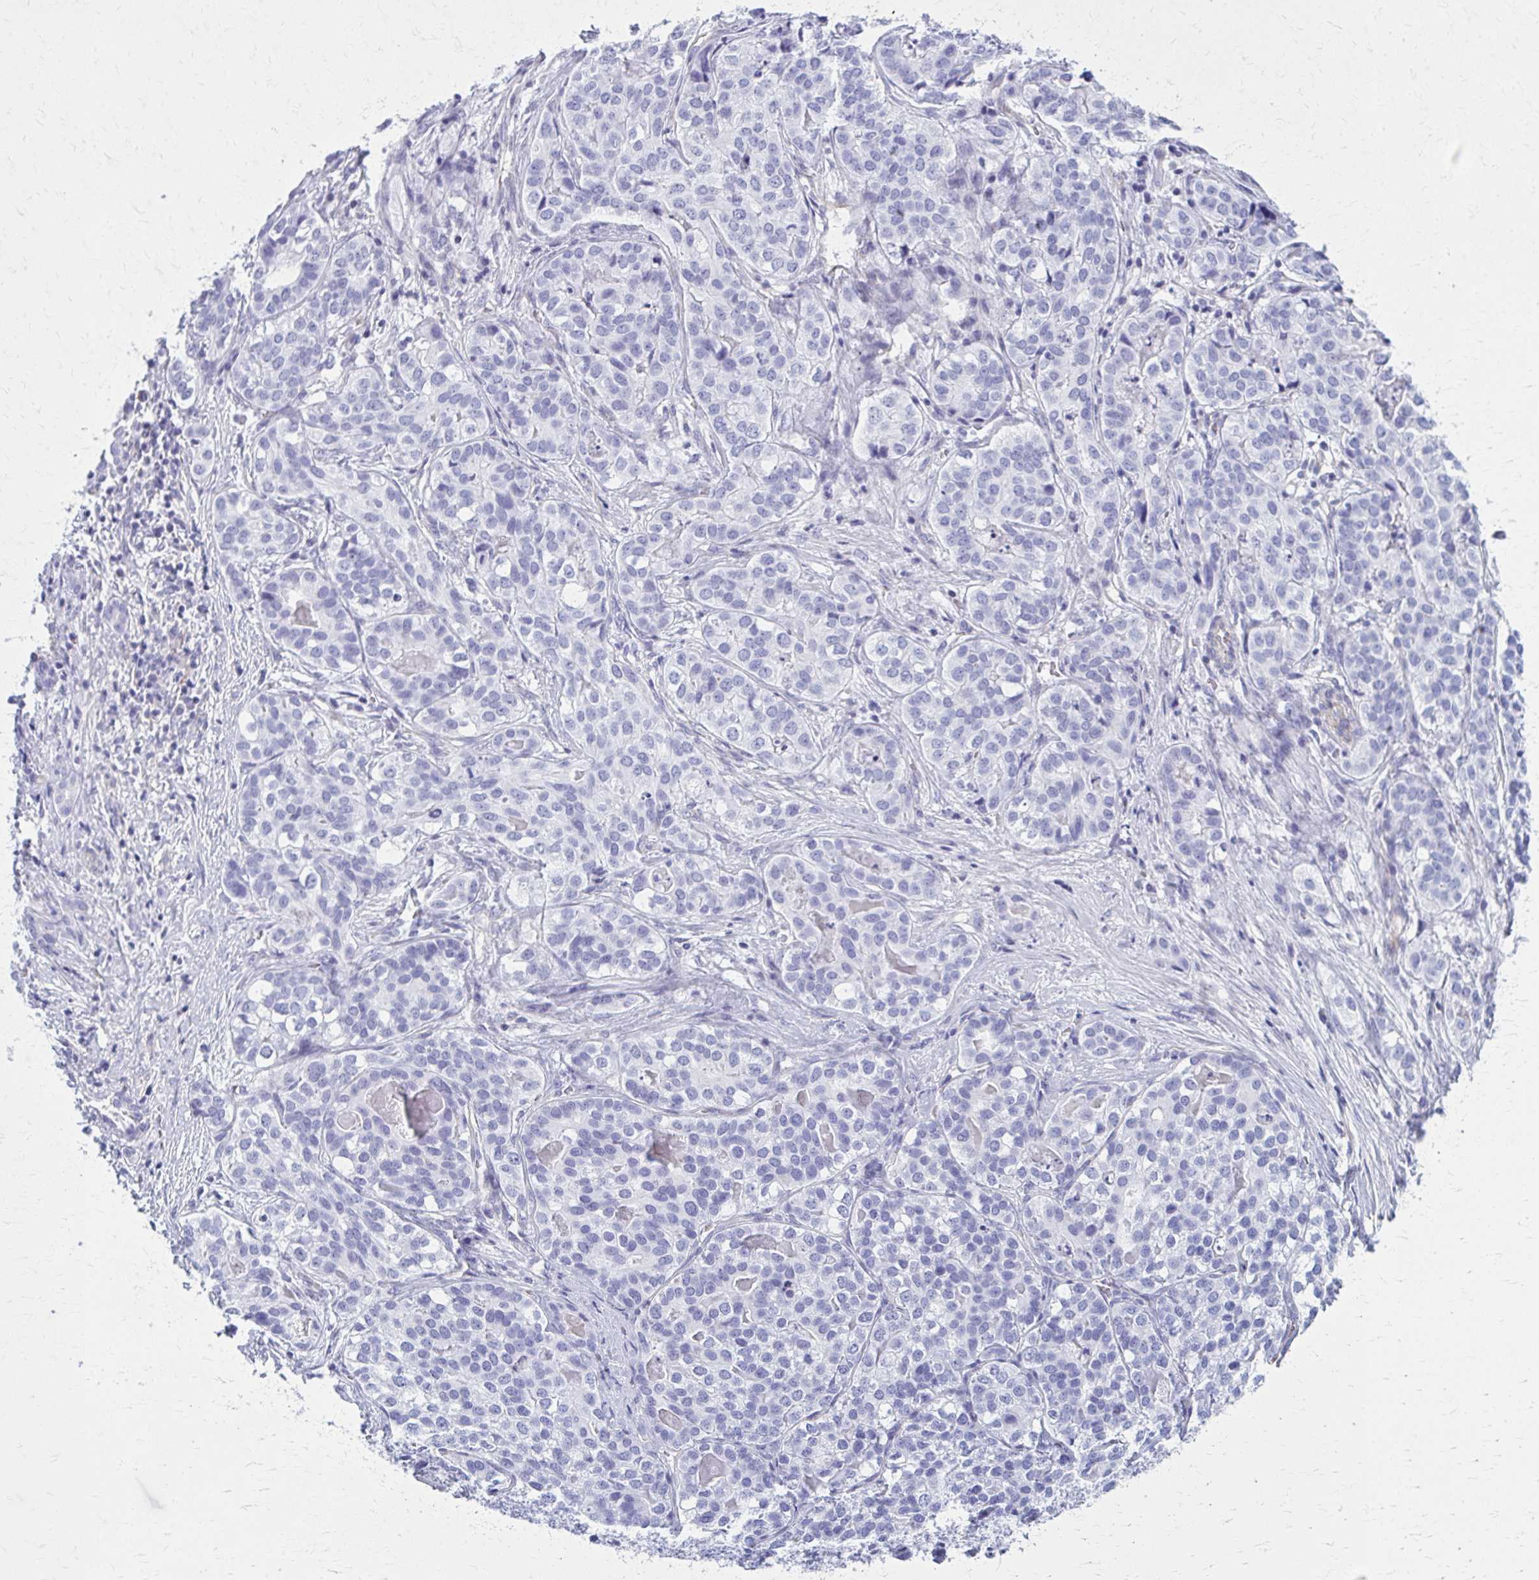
{"staining": {"intensity": "negative", "quantity": "none", "location": "none"}, "tissue": "liver cancer", "cell_type": "Tumor cells", "image_type": "cancer", "snomed": [{"axis": "morphology", "description": "Cholangiocarcinoma"}, {"axis": "topography", "description": "Liver"}], "caption": "The image exhibits no staining of tumor cells in liver cancer (cholangiocarcinoma).", "gene": "GFAP", "patient": {"sex": "male", "age": 56}}